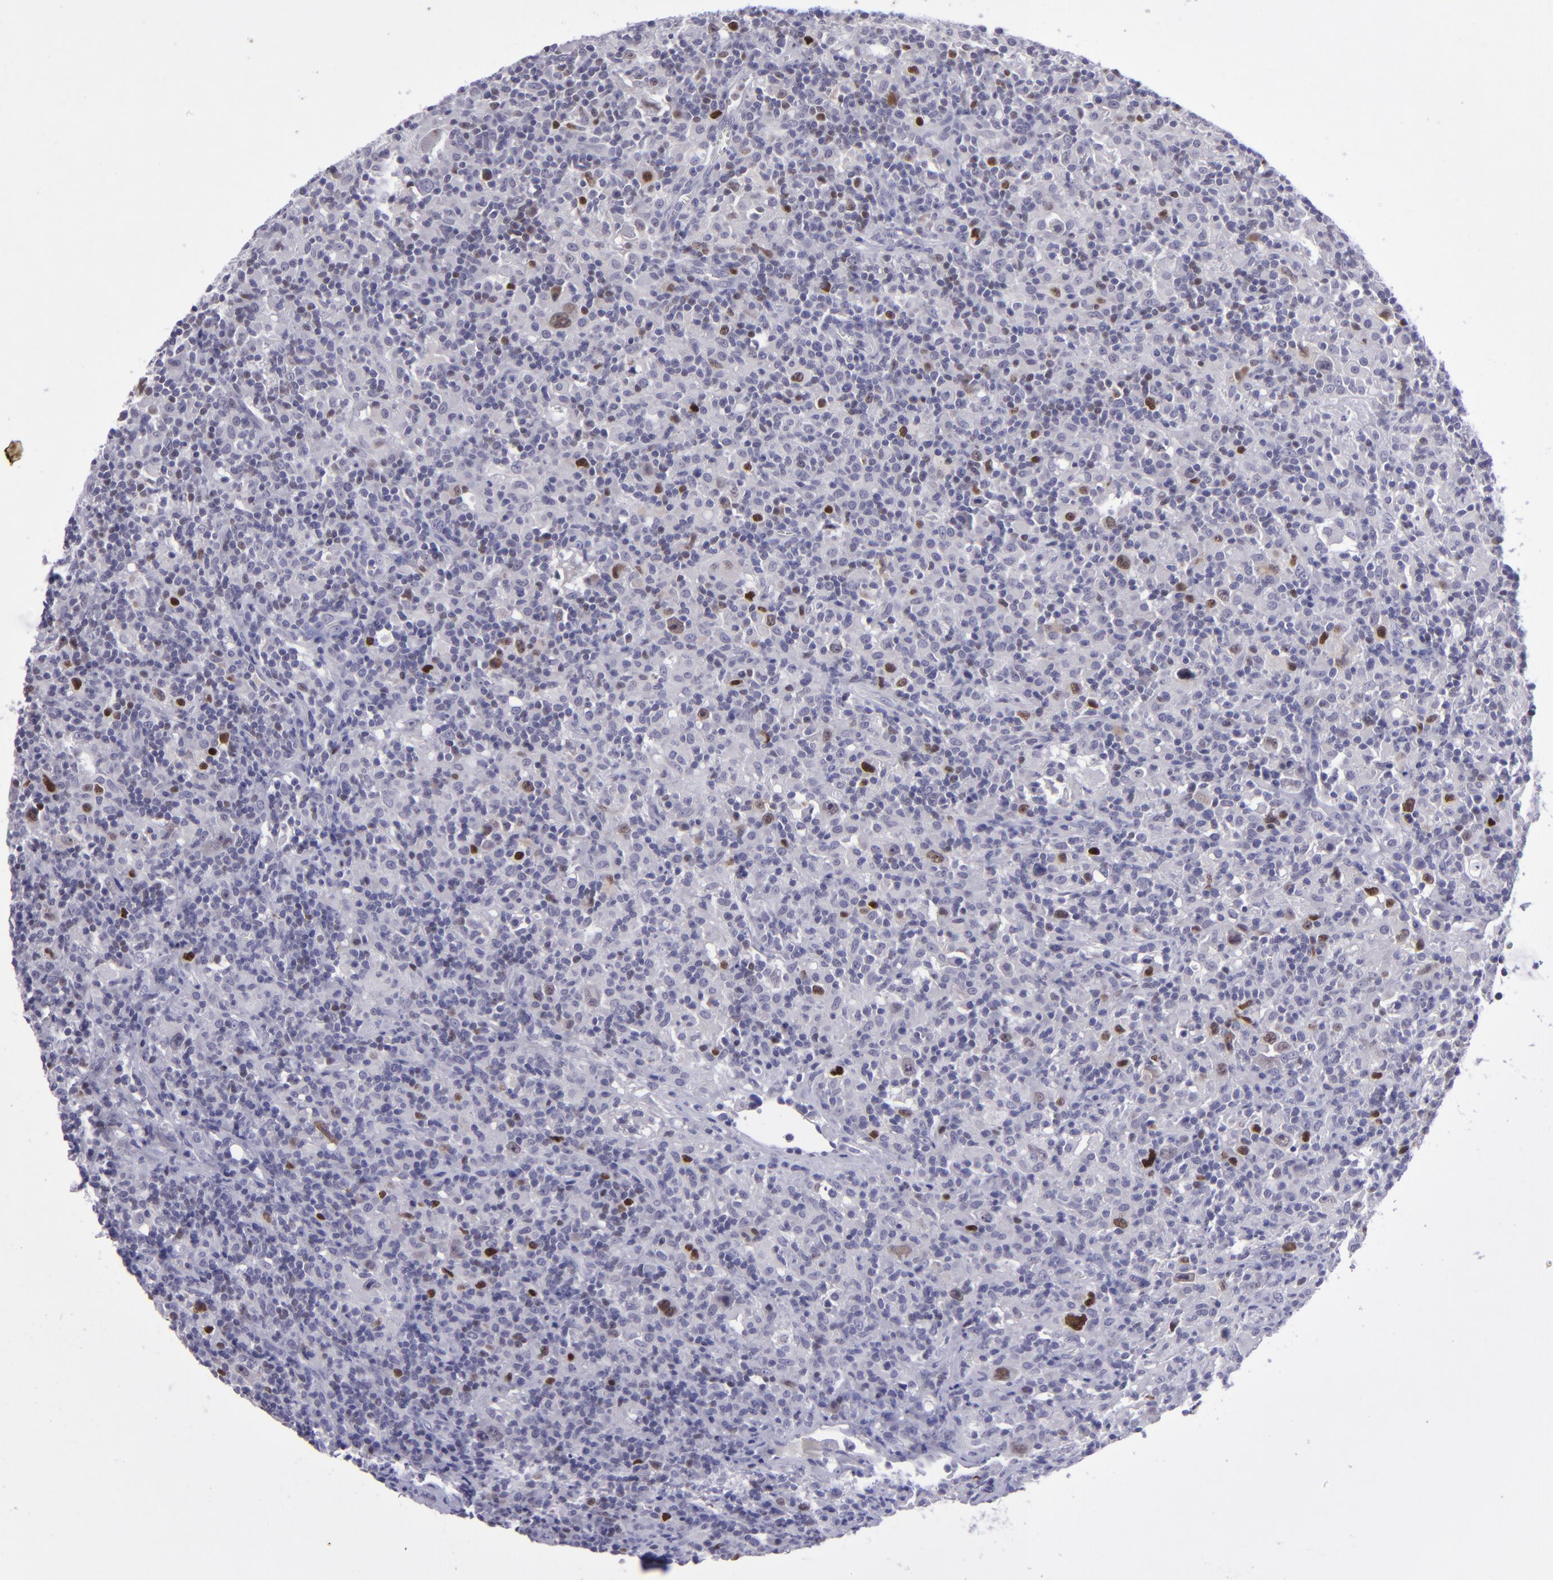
{"staining": {"intensity": "strong", "quantity": "<25%", "location": "nuclear"}, "tissue": "lymphoma", "cell_type": "Tumor cells", "image_type": "cancer", "snomed": [{"axis": "morphology", "description": "Hodgkin's disease, NOS"}, {"axis": "topography", "description": "Lymph node"}], "caption": "Lymphoma tissue exhibits strong nuclear positivity in about <25% of tumor cells, visualized by immunohistochemistry. The protein of interest is stained brown, and the nuclei are stained in blue (DAB (3,3'-diaminobenzidine) IHC with brightfield microscopy, high magnification).", "gene": "POU2F2", "patient": {"sex": "male", "age": 46}}